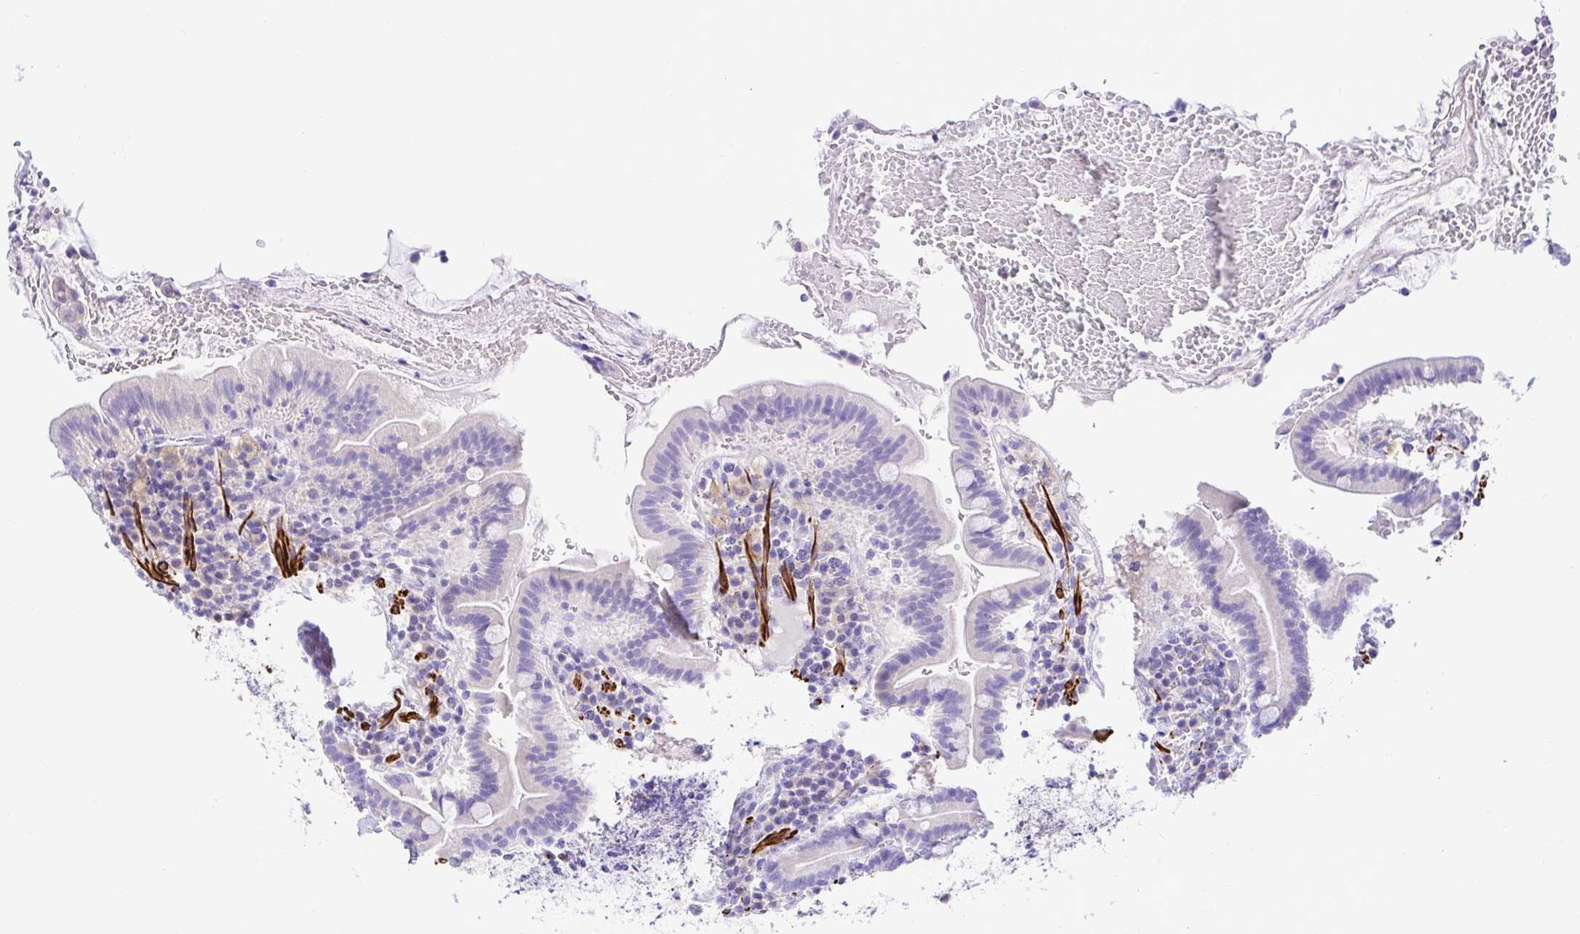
{"staining": {"intensity": "negative", "quantity": "none", "location": "none"}, "tissue": "small intestine", "cell_type": "Glandular cells", "image_type": "normal", "snomed": [{"axis": "morphology", "description": "Normal tissue, NOS"}, {"axis": "topography", "description": "Small intestine"}], "caption": "Immunohistochemistry histopathology image of unremarkable small intestine: human small intestine stained with DAB (3,3'-diaminobenzidine) displays no significant protein expression in glandular cells.", "gene": "BACE2", "patient": {"sex": "male", "age": 26}}